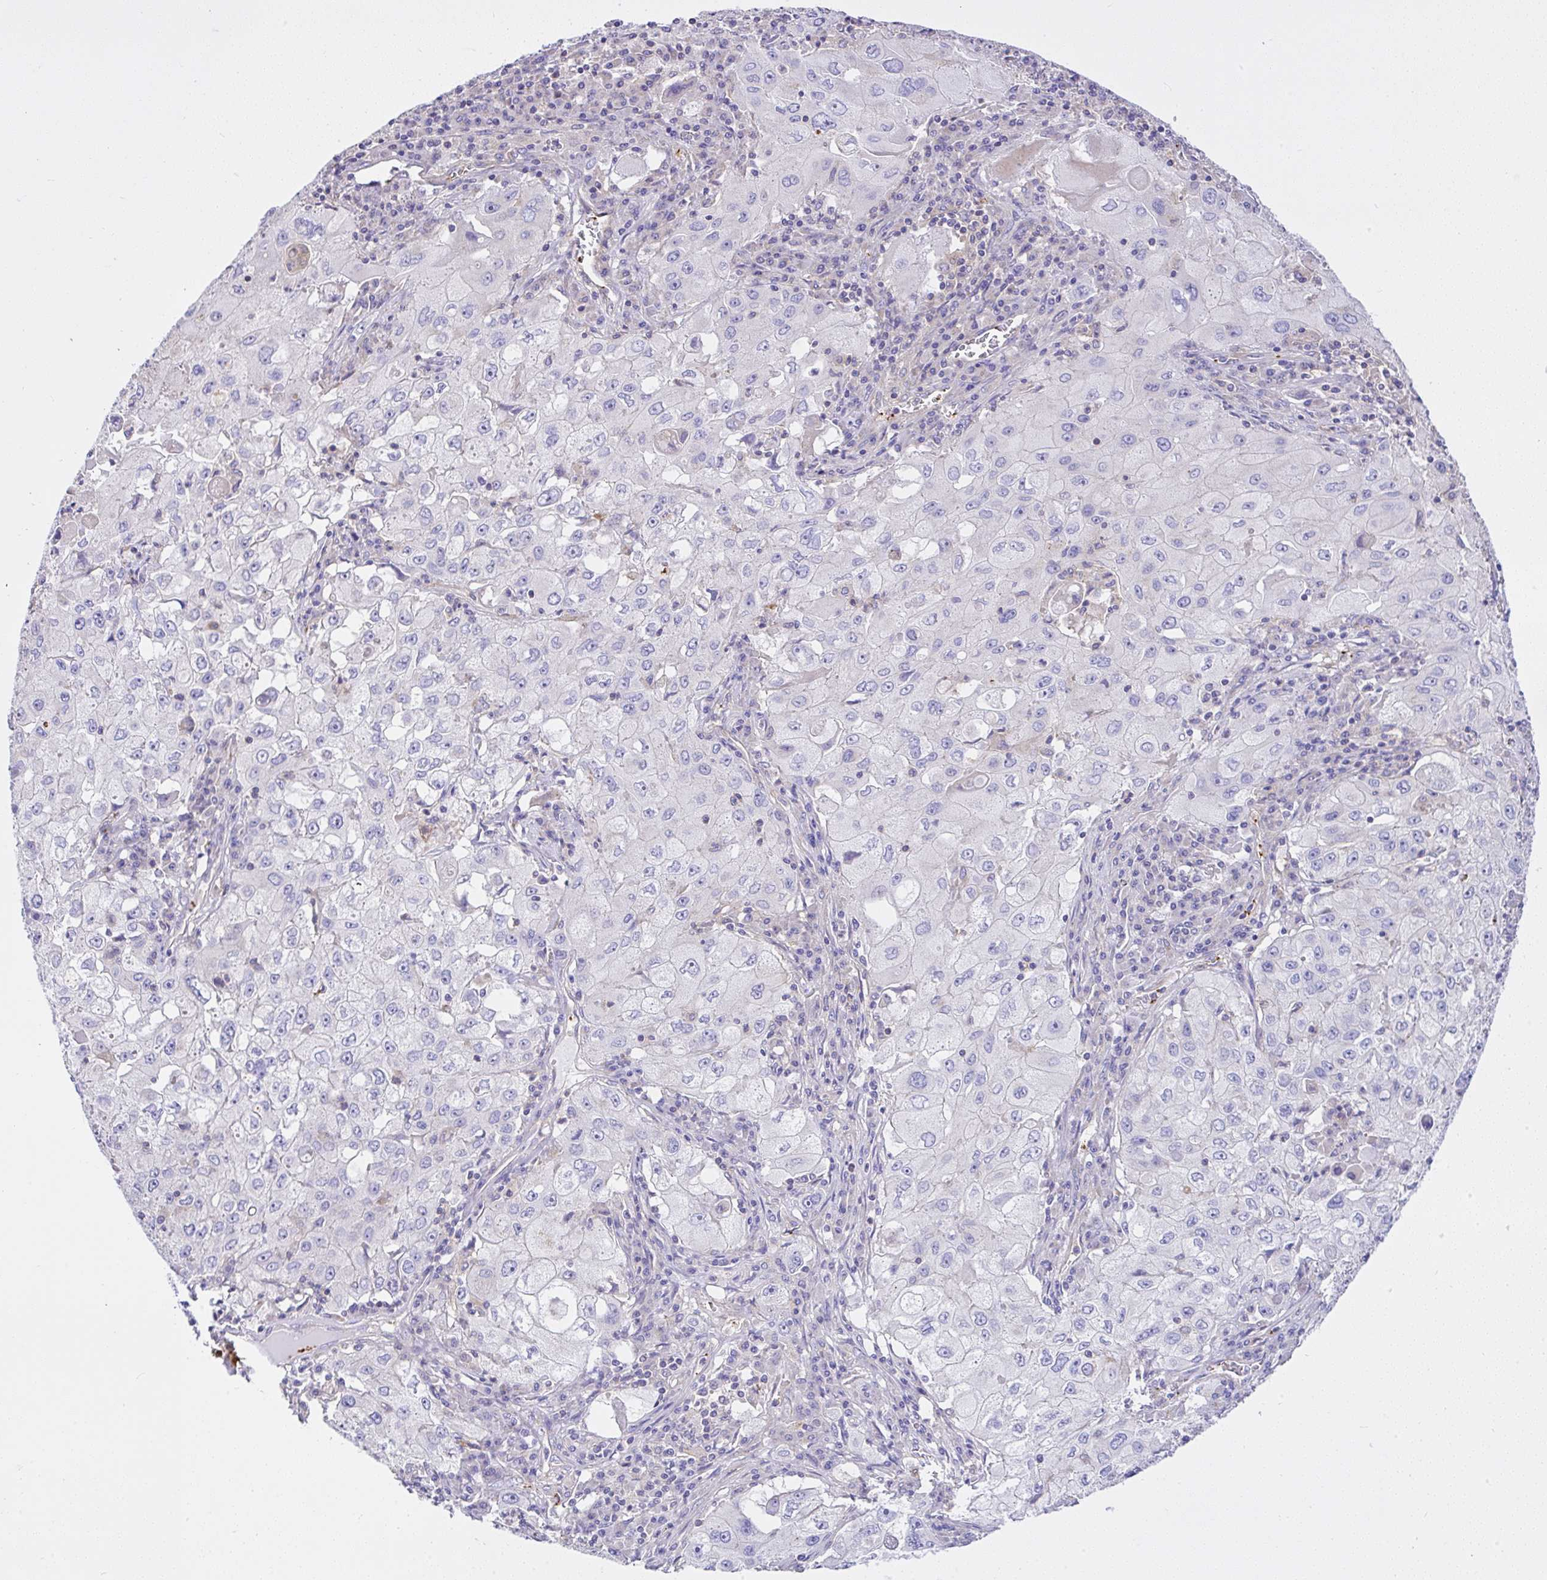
{"staining": {"intensity": "negative", "quantity": "none", "location": "none"}, "tissue": "lung cancer", "cell_type": "Tumor cells", "image_type": "cancer", "snomed": [{"axis": "morphology", "description": "Squamous cell carcinoma, NOS"}, {"axis": "topography", "description": "Lung"}], "caption": "This is an IHC photomicrograph of human lung squamous cell carcinoma. There is no expression in tumor cells.", "gene": "CCDC142", "patient": {"sex": "male", "age": 63}}